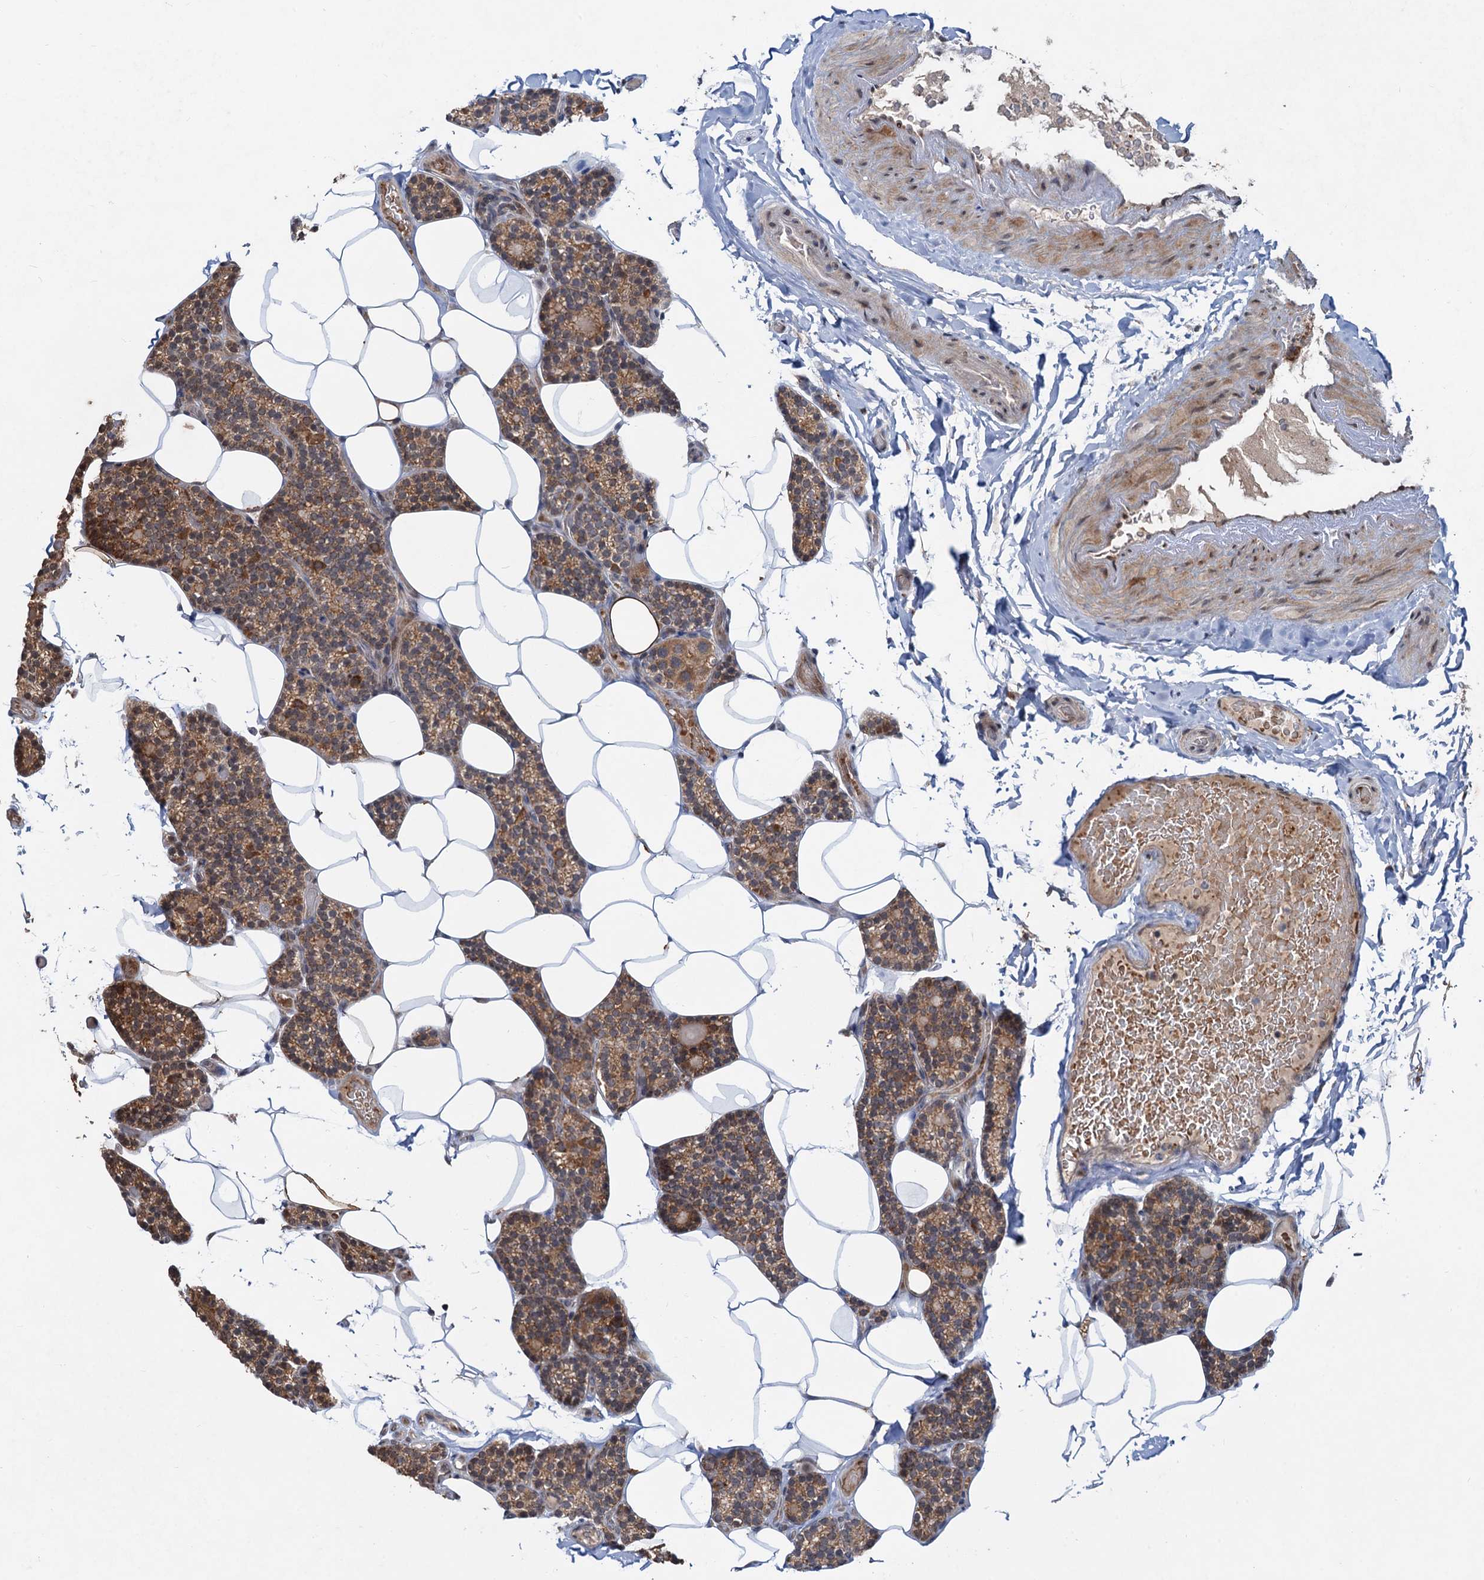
{"staining": {"intensity": "moderate", "quantity": ">75%", "location": "cytoplasmic/membranous"}, "tissue": "parathyroid gland", "cell_type": "Glandular cells", "image_type": "normal", "snomed": [{"axis": "morphology", "description": "Normal tissue, NOS"}, {"axis": "topography", "description": "Parathyroid gland"}], "caption": "A histopathology image of human parathyroid gland stained for a protein demonstrates moderate cytoplasmic/membranous brown staining in glandular cells.", "gene": "REP15", "patient": {"sex": "male", "age": 52}}